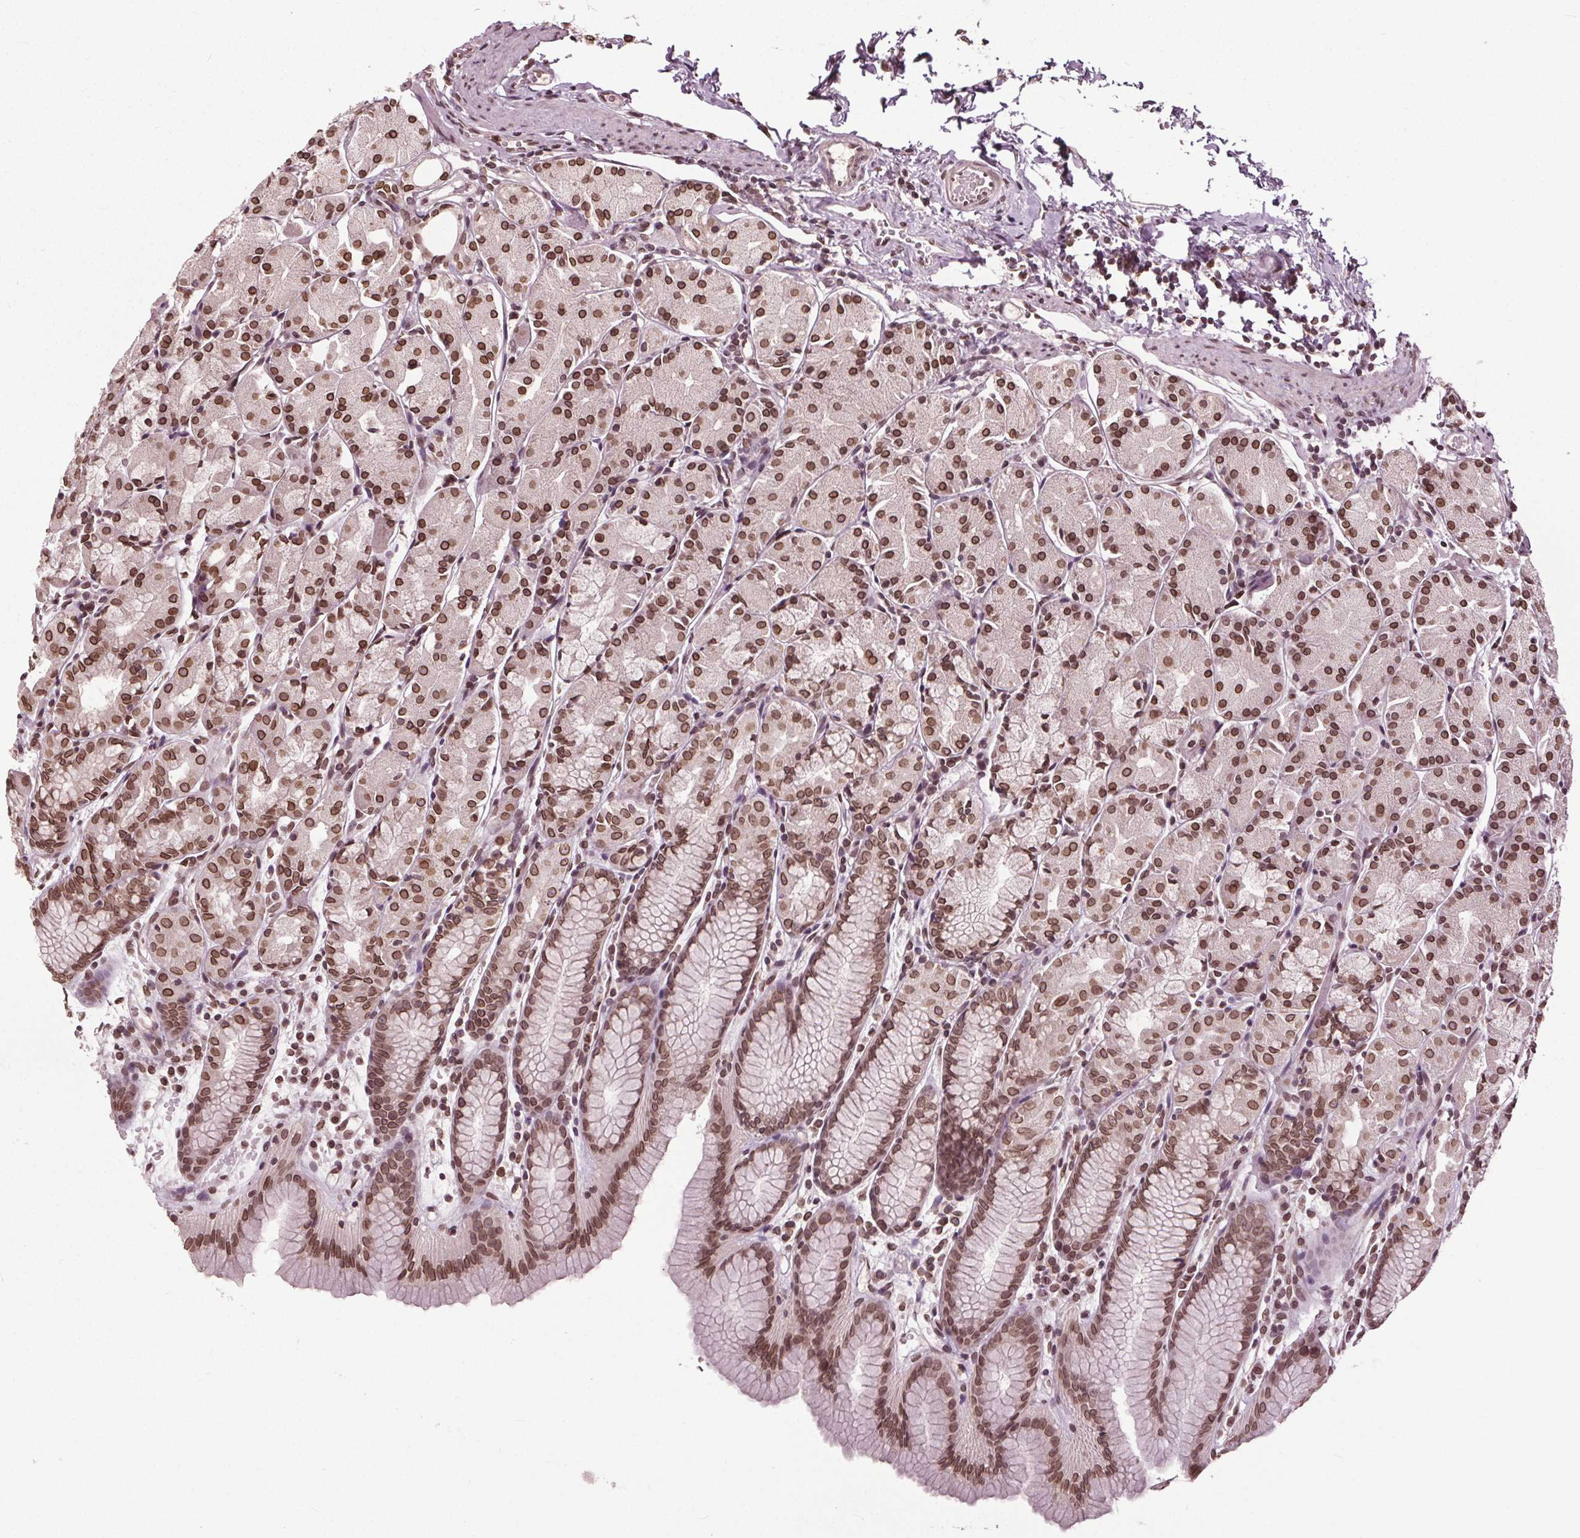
{"staining": {"intensity": "moderate", "quantity": ">75%", "location": "cytoplasmic/membranous,nuclear"}, "tissue": "stomach", "cell_type": "Glandular cells", "image_type": "normal", "snomed": [{"axis": "morphology", "description": "Normal tissue, NOS"}, {"axis": "topography", "description": "Stomach, upper"}], "caption": "Immunohistochemical staining of normal human stomach shows medium levels of moderate cytoplasmic/membranous,nuclear expression in about >75% of glandular cells.", "gene": "TTC39C", "patient": {"sex": "male", "age": 47}}